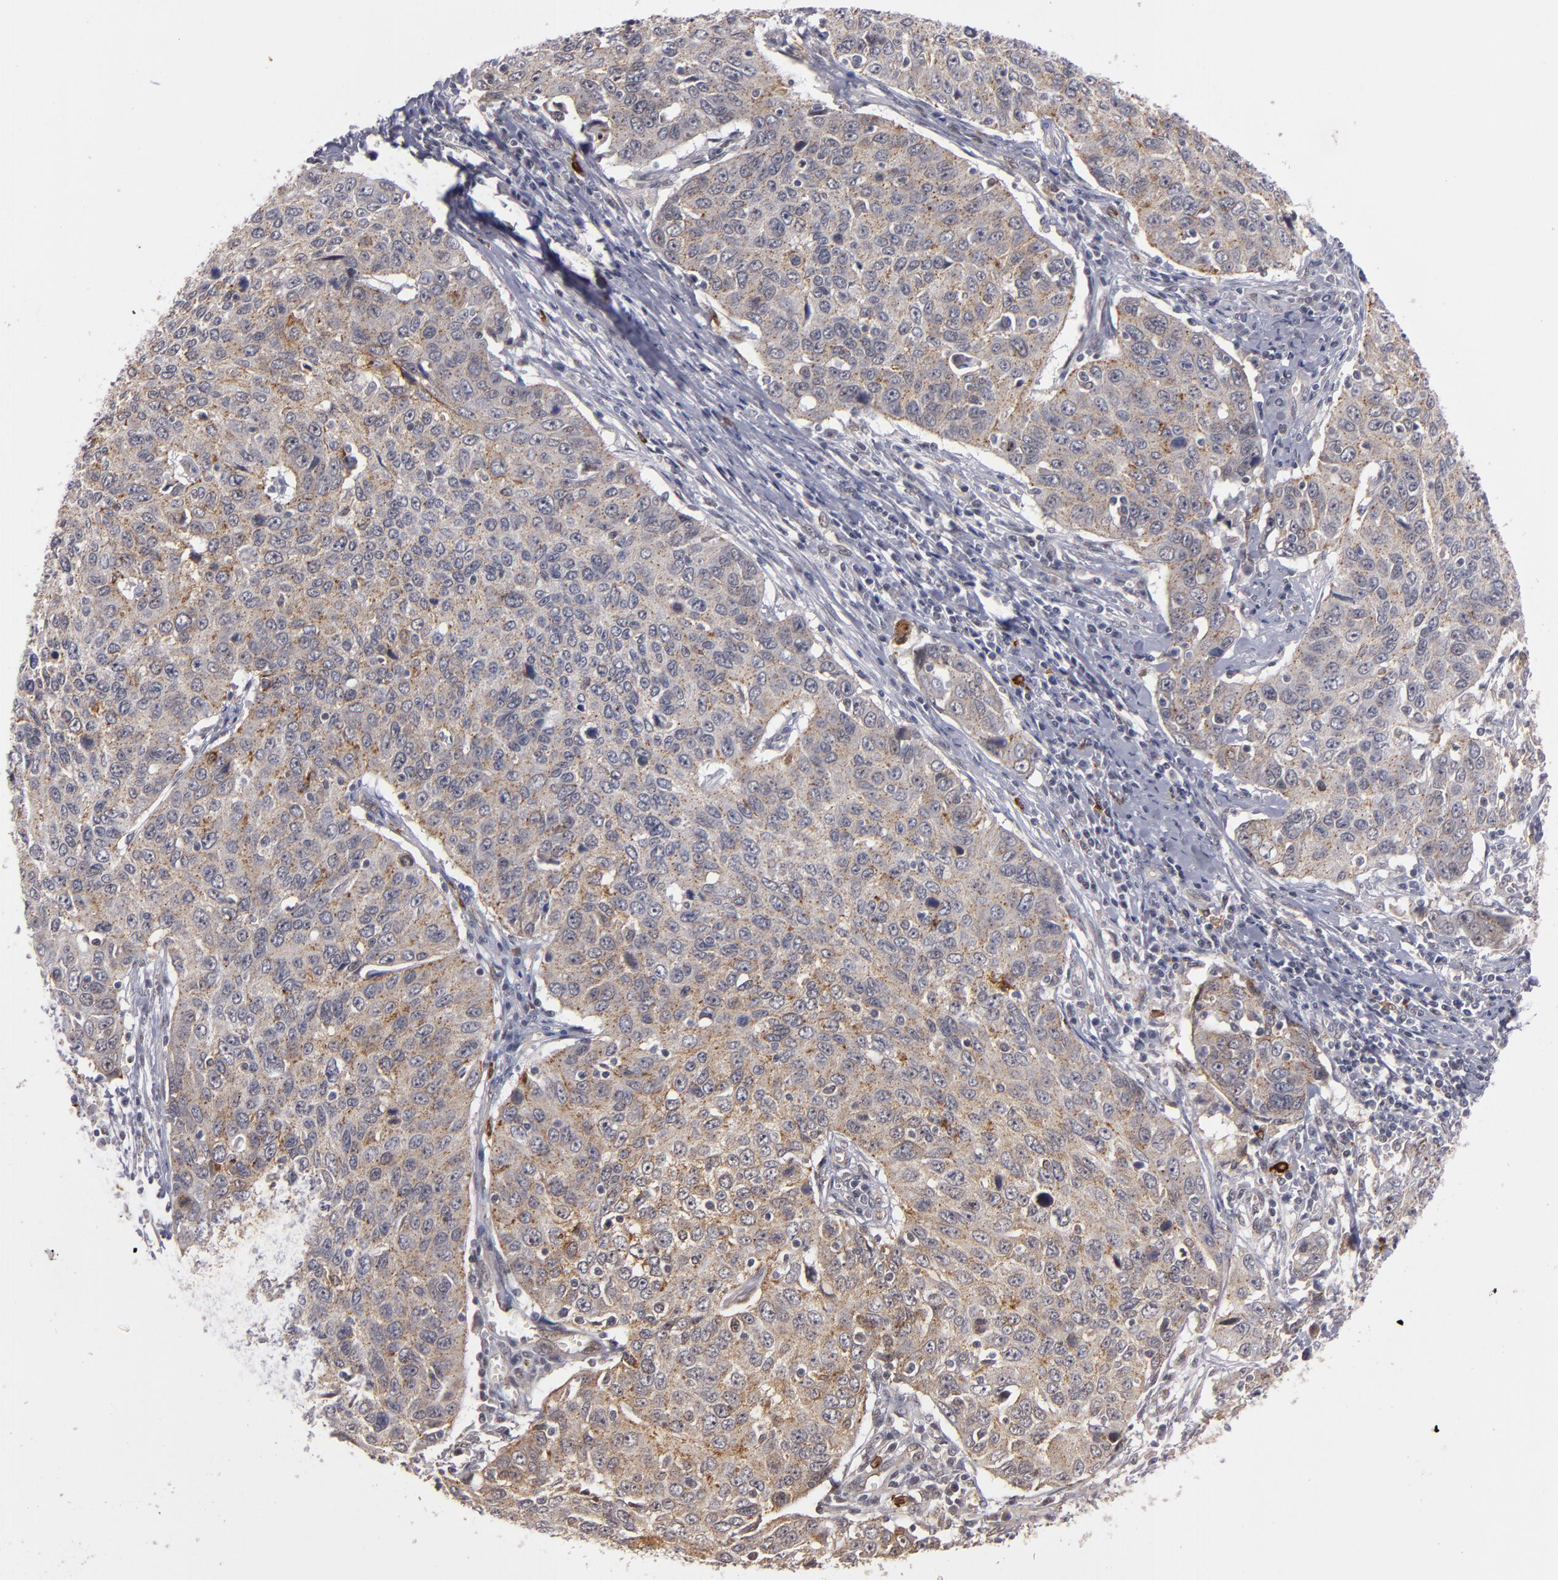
{"staining": {"intensity": "weak", "quantity": ">75%", "location": "cytoplasmic/membranous"}, "tissue": "cervical cancer", "cell_type": "Tumor cells", "image_type": "cancer", "snomed": [{"axis": "morphology", "description": "Squamous cell carcinoma, NOS"}, {"axis": "topography", "description": "Cervix"}], "caption": "Immunohistochemical staining of squamous cell carcinoma (cervical) reveals low levels of weak cytoplasmic/membranous expression in approximately >75% of tumor cells.", "gene": "STX3", "patient": {"sex": "female", "age": 53}}